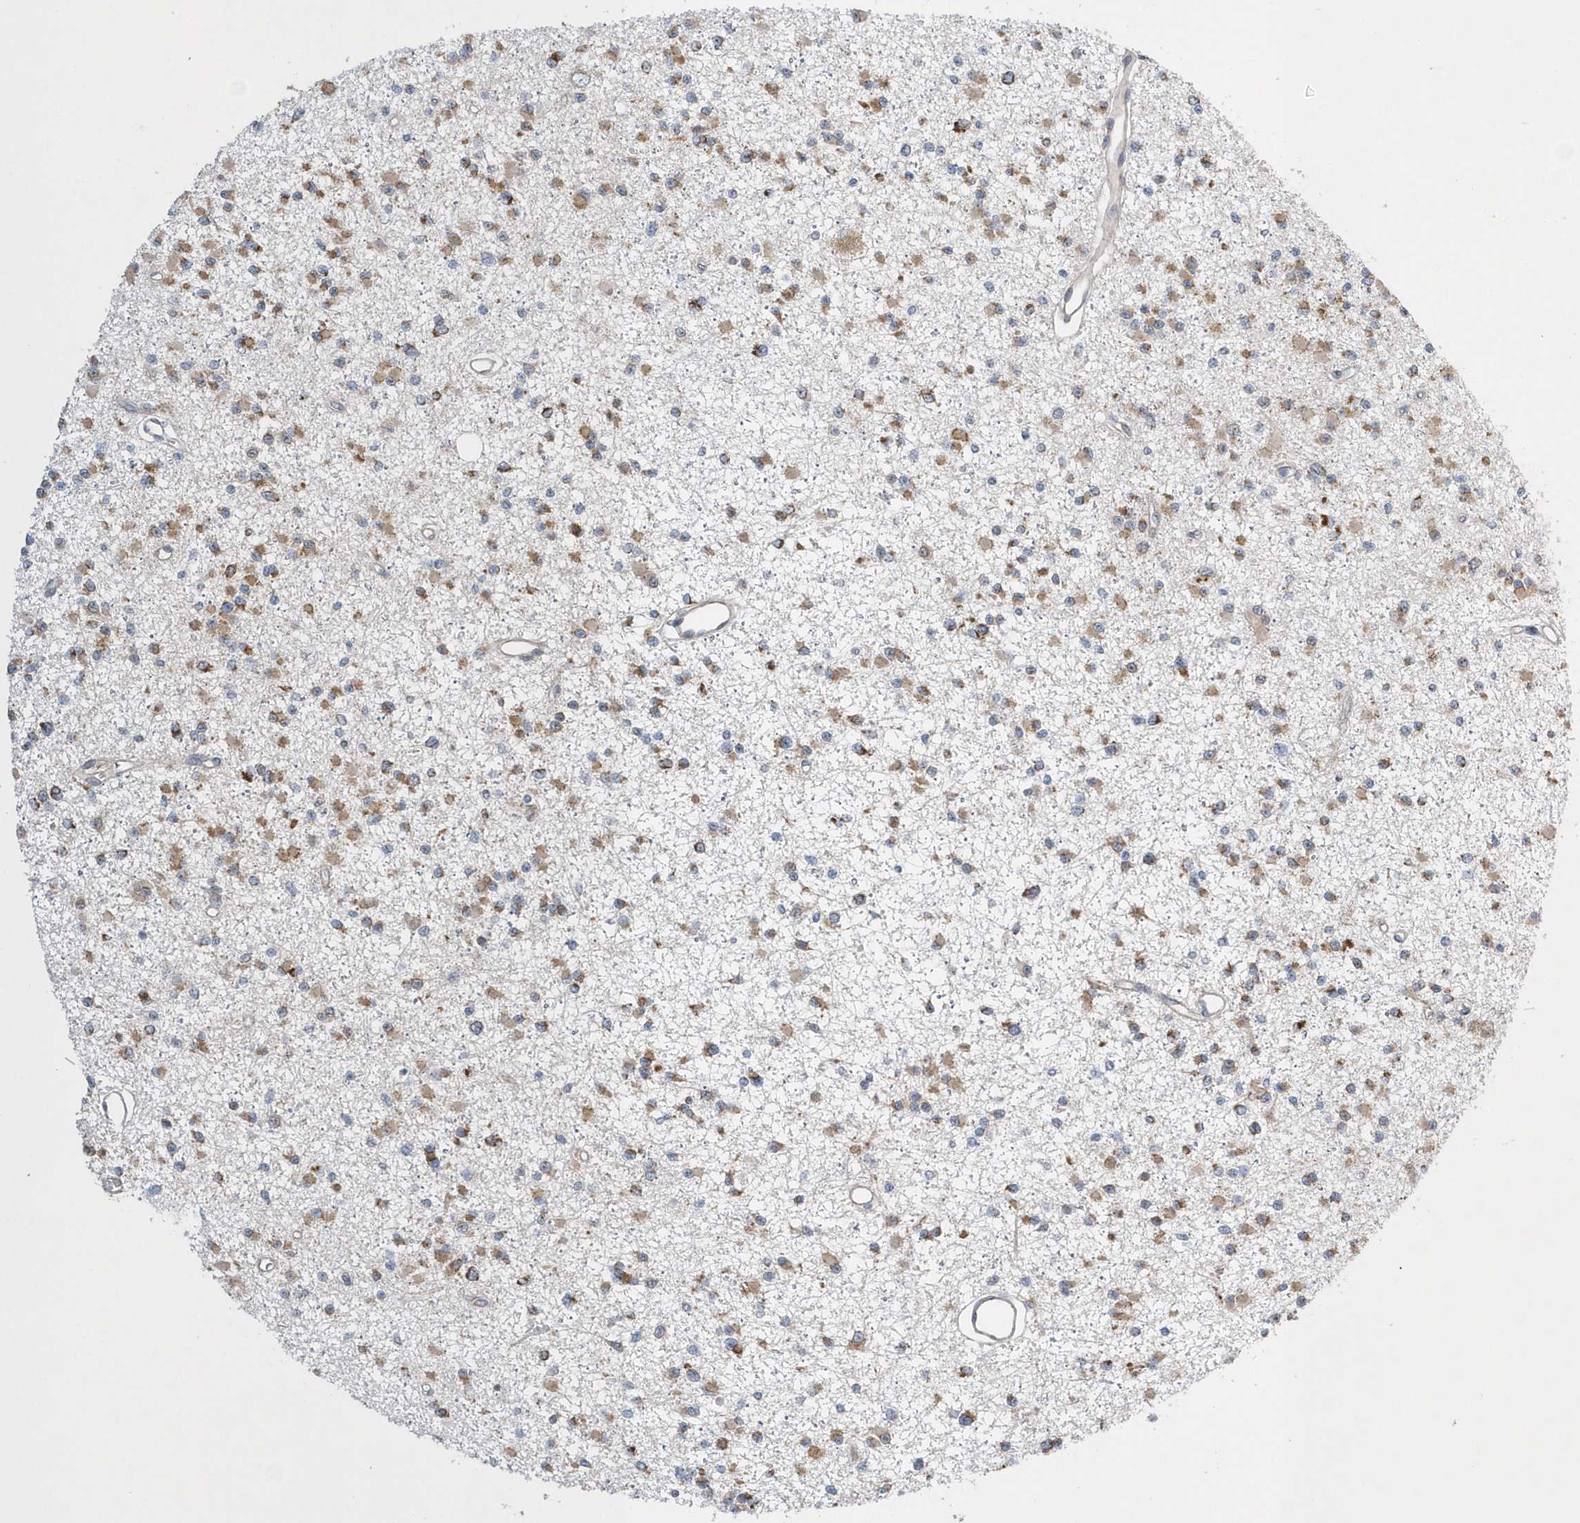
{"staining": {"intensity": "moderate", "quantity": ">75%", "location": "cytoplasmic/membranous"}, "tissue": "glioma", "cell_type": "Tumor cells", "image_type": "cancer", "snomed": [{"axis": "morphology", "description": "Glioma, malignant, Low grade"}, {"axis": "topography", "description": "Brain"}], "caption": "Glioma stained with a brown dye displays moderate cytoplasmic/membranous positive expression in about >75% of tumor cells.", "gene": "SPATA5", "patient": {"sex": "female", "age": 22}}